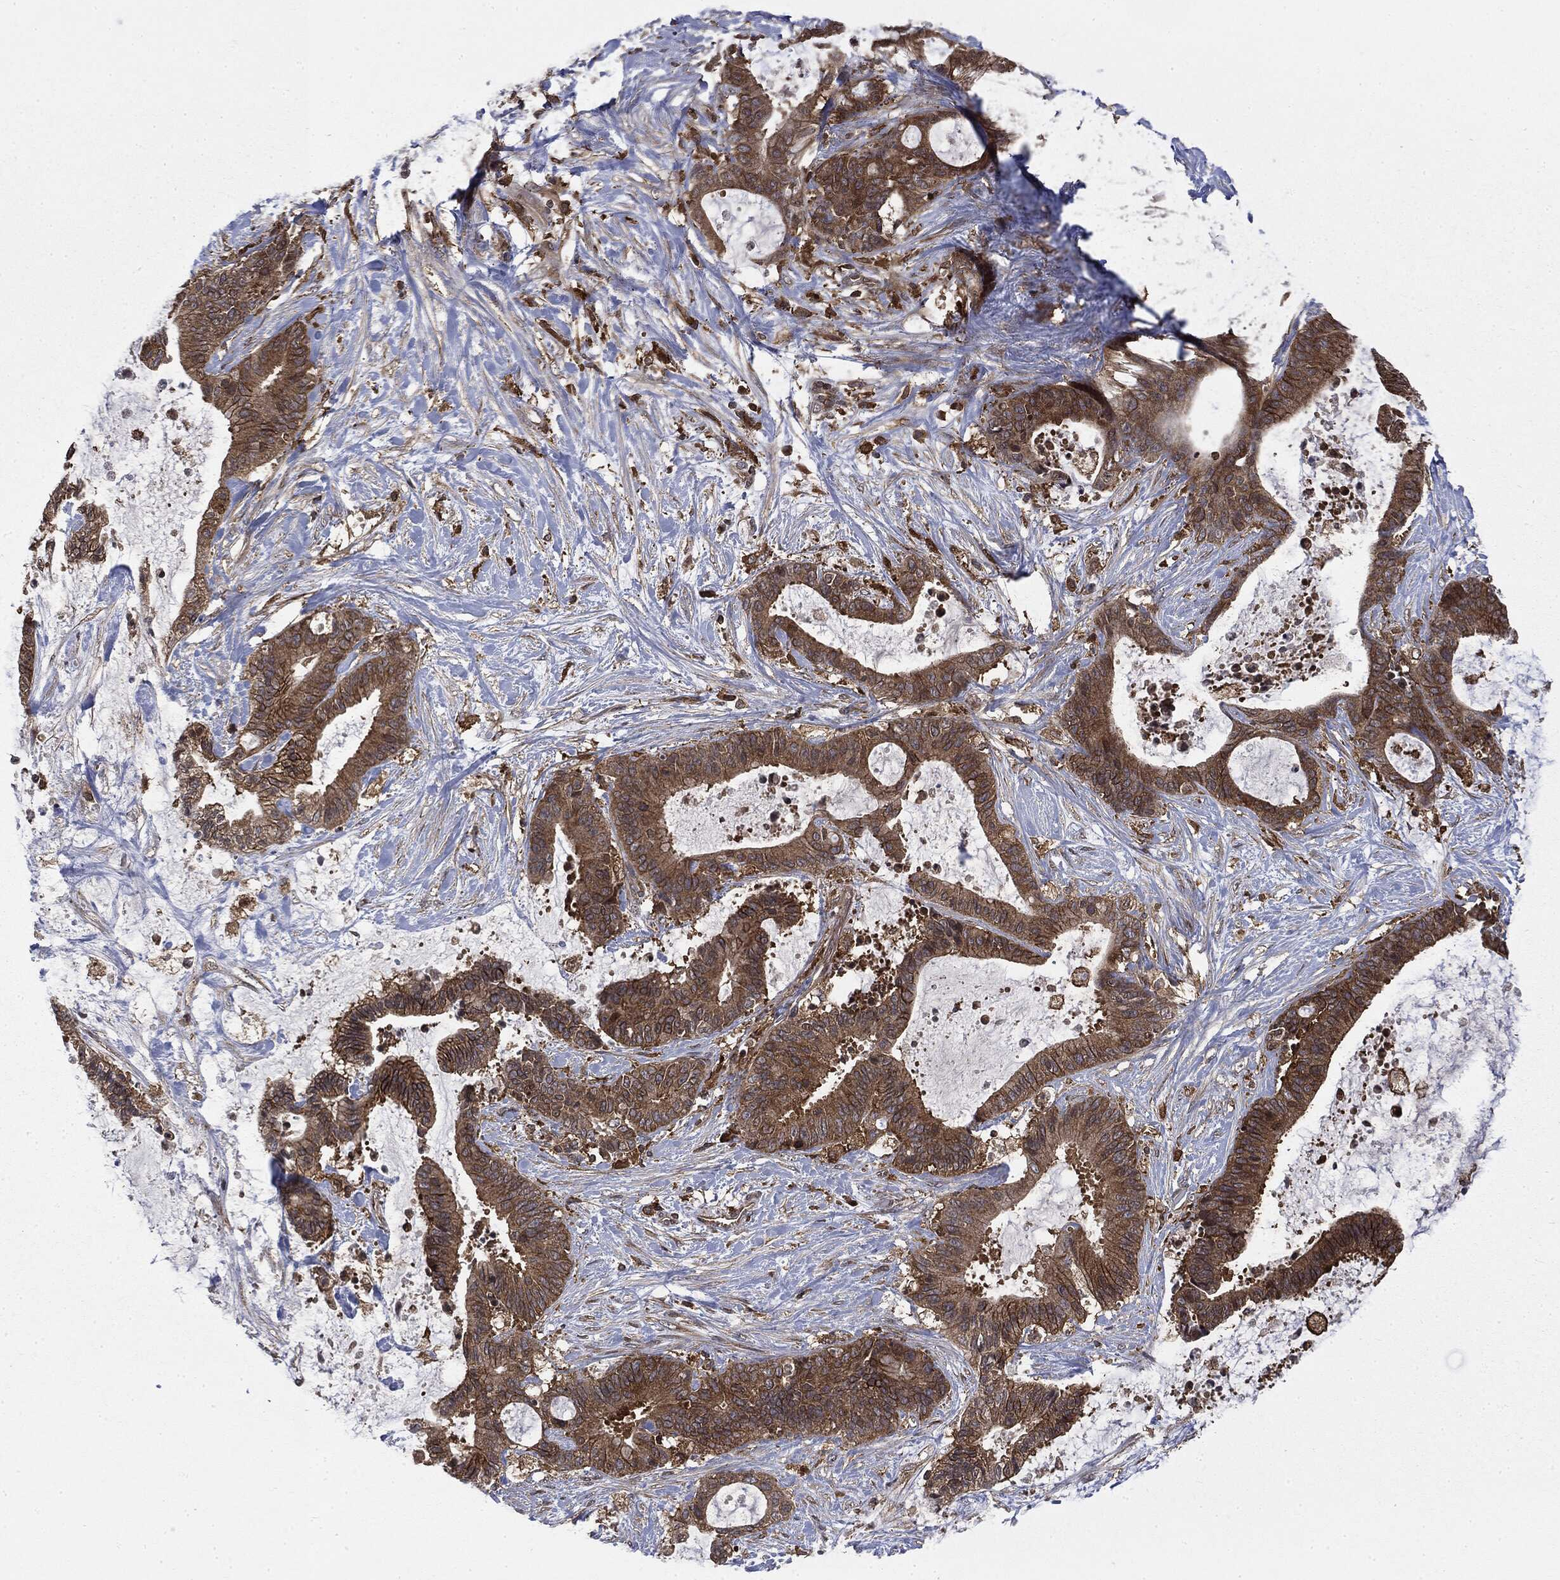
{"staining": {"intensity": "strong", "quantity": ">75%", "location": "cytoplasmic/membranous"}, "tissue": "liver cancer", "cell_type": "Tumor cells", "image_type": "cancer", "snomed": [{"axis": "morphology", "description": "Cholangiocarcinoma"}, {"axis": "topography", "description": "Liver"}], "caption": "This micrograph reveals cholangiocarcinoma (liver) stained with immunohistochemistry (IHC) to label a protein in brown. The cytoplasmic/membranous of tumor cells show strong positivity for the protein. Nuclei are counter-stained blue.", "gene": "SNX5", "patient": {"sex": "female", "age": 73}}